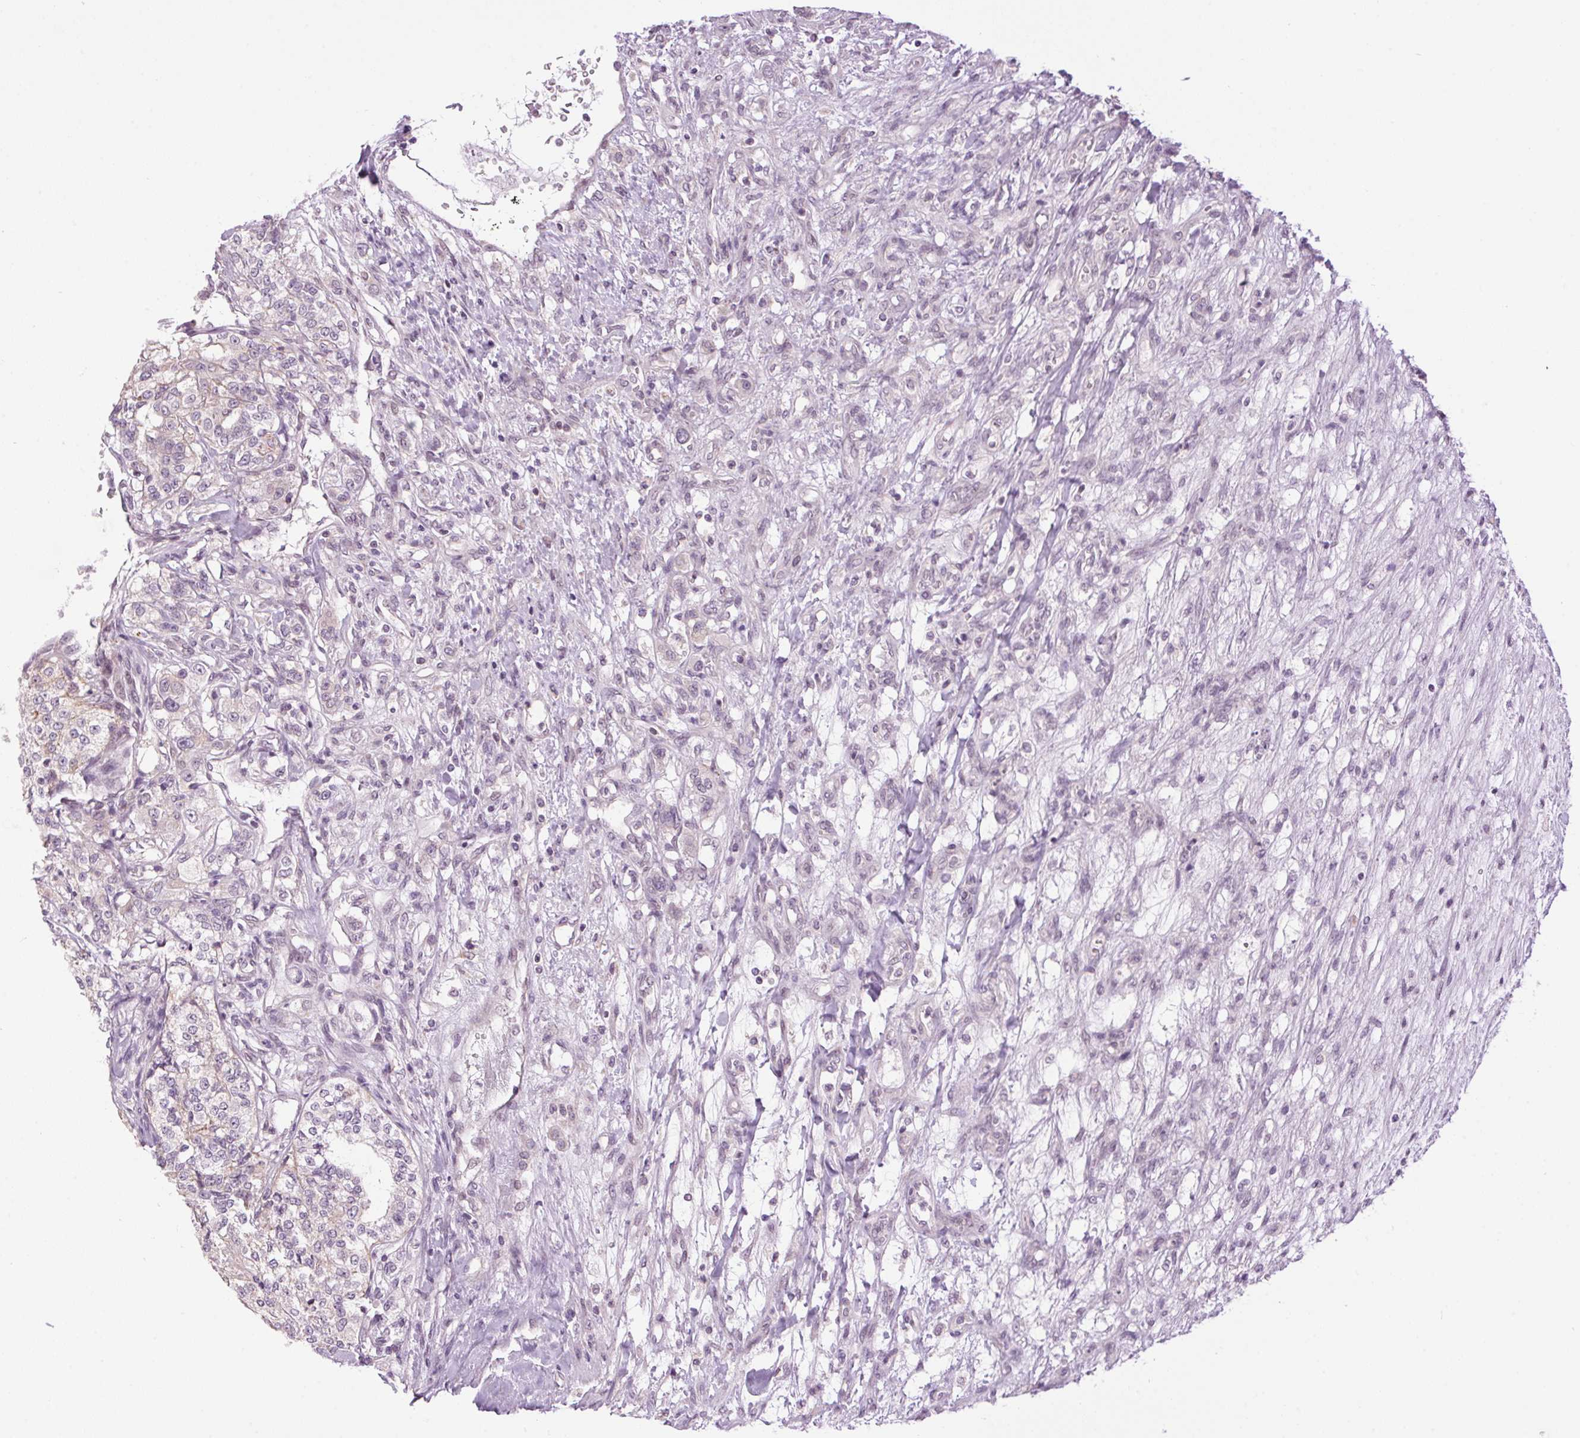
{"staining": {"intensity": "negative", "quantity": "none", "location": "none"}, "tissue": "renal cancer", "cell_type": "Tumor cells", "image_type": "cancer", "snomed": [{"axis": "morphology", "description": "Adenocarcinoma, NOS"}, {"axis": "topography", "description": "Kidney"}], "caption": "There is no significant positivity in tumor cells of renal cancer.", "gene": "SMIM13", "patient": {"sex": "female", "age": 63}}